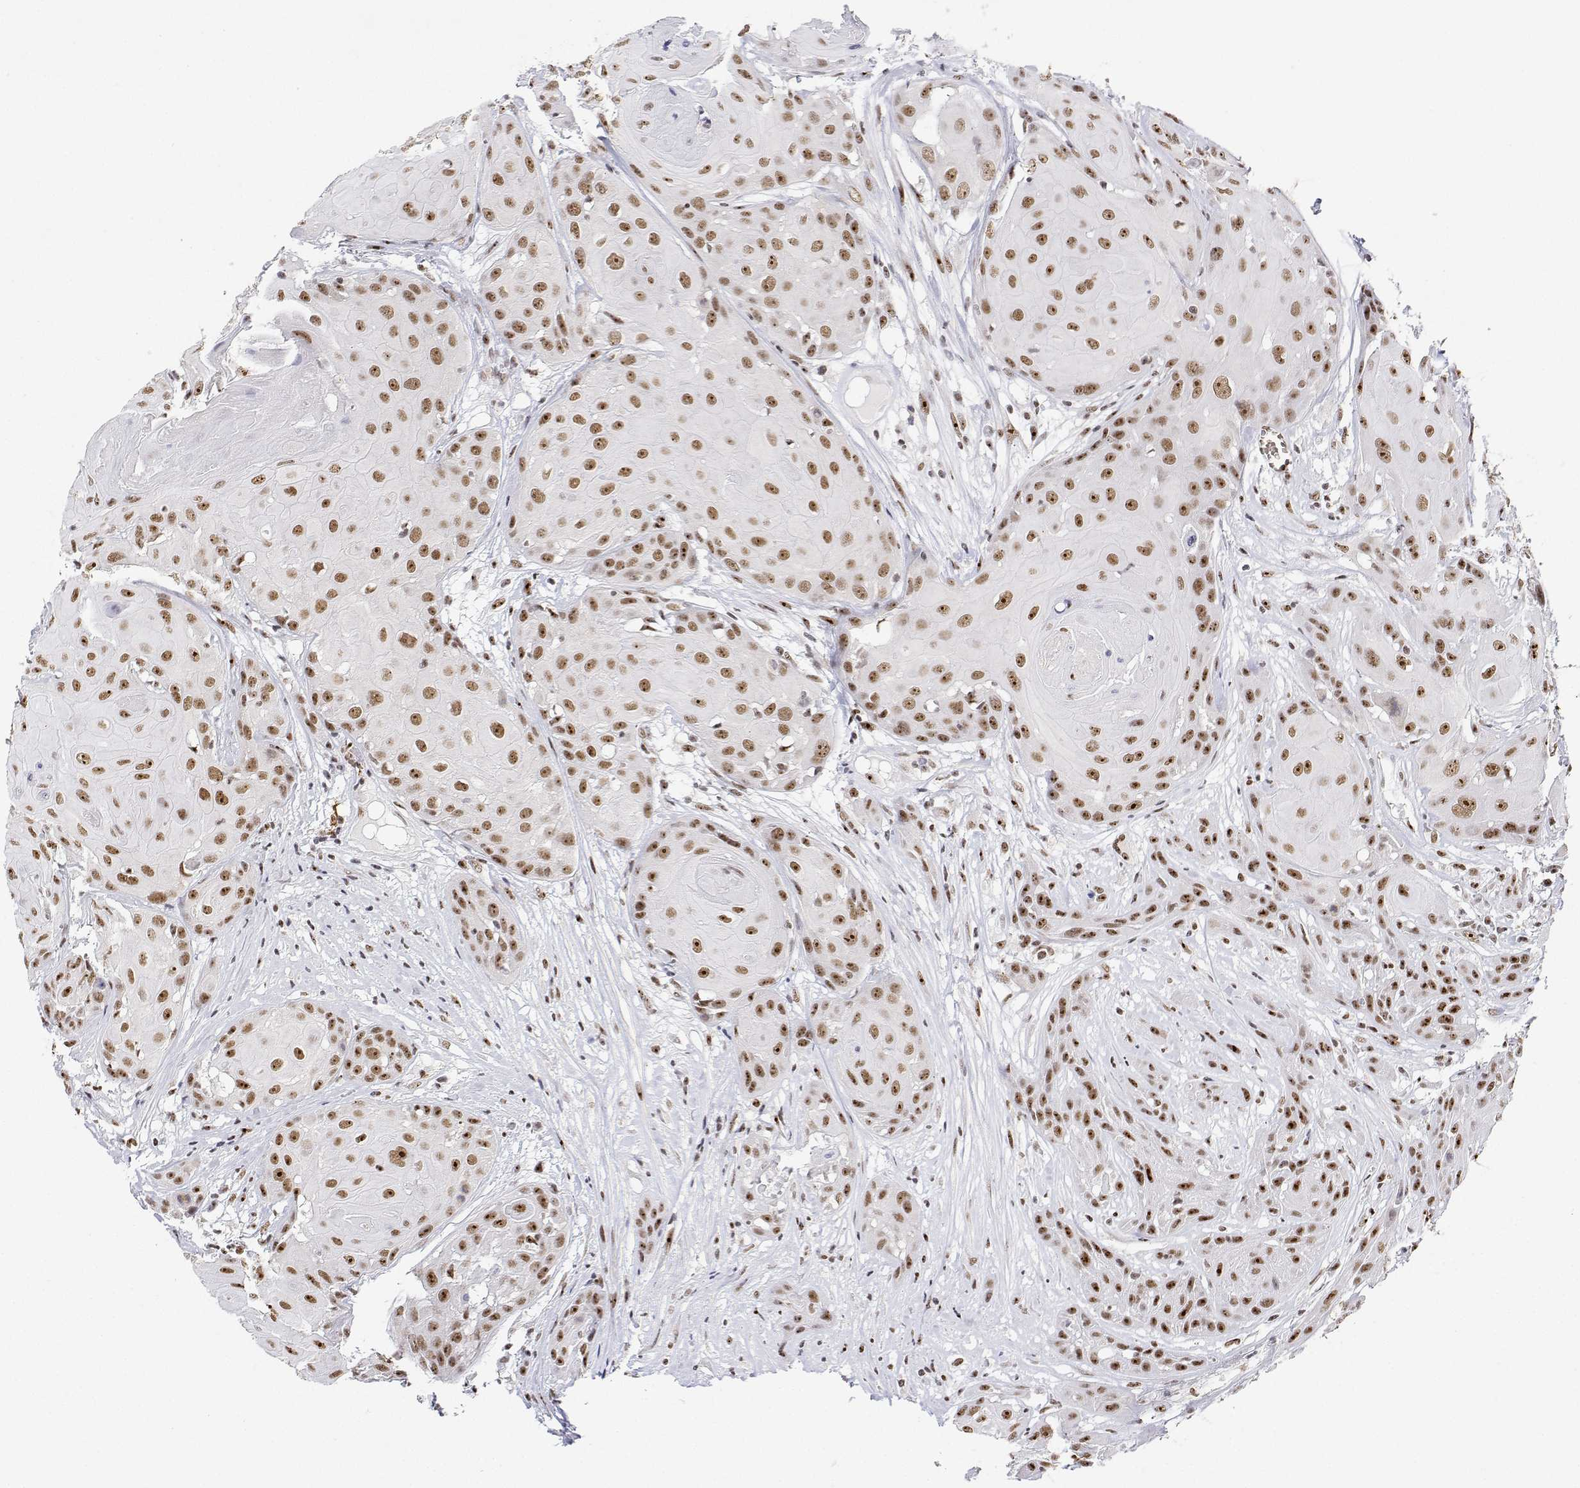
{"staining": {"intensity": "moderate", "quantity": ">75%", "location": "nuclear"}, "tissue": "head and neck cancer", "cell_type": "Tumor cells", "image_type": "cancer", "snomed": [{"axis": "morphology", "description": "Squamous cell carcinoma, NOS"}, {"axis": "topography", "description": "Skin"}, {"axis": "topography", "description": "Head-Neck"}], "caption": "The image displays a brown stain indicating the presence of a protein in the nuclear of tumor cells in head and neck squamous cell carcinoma.", "gene": "ADAR", "patient": {"sex": "male", "age": 80}}